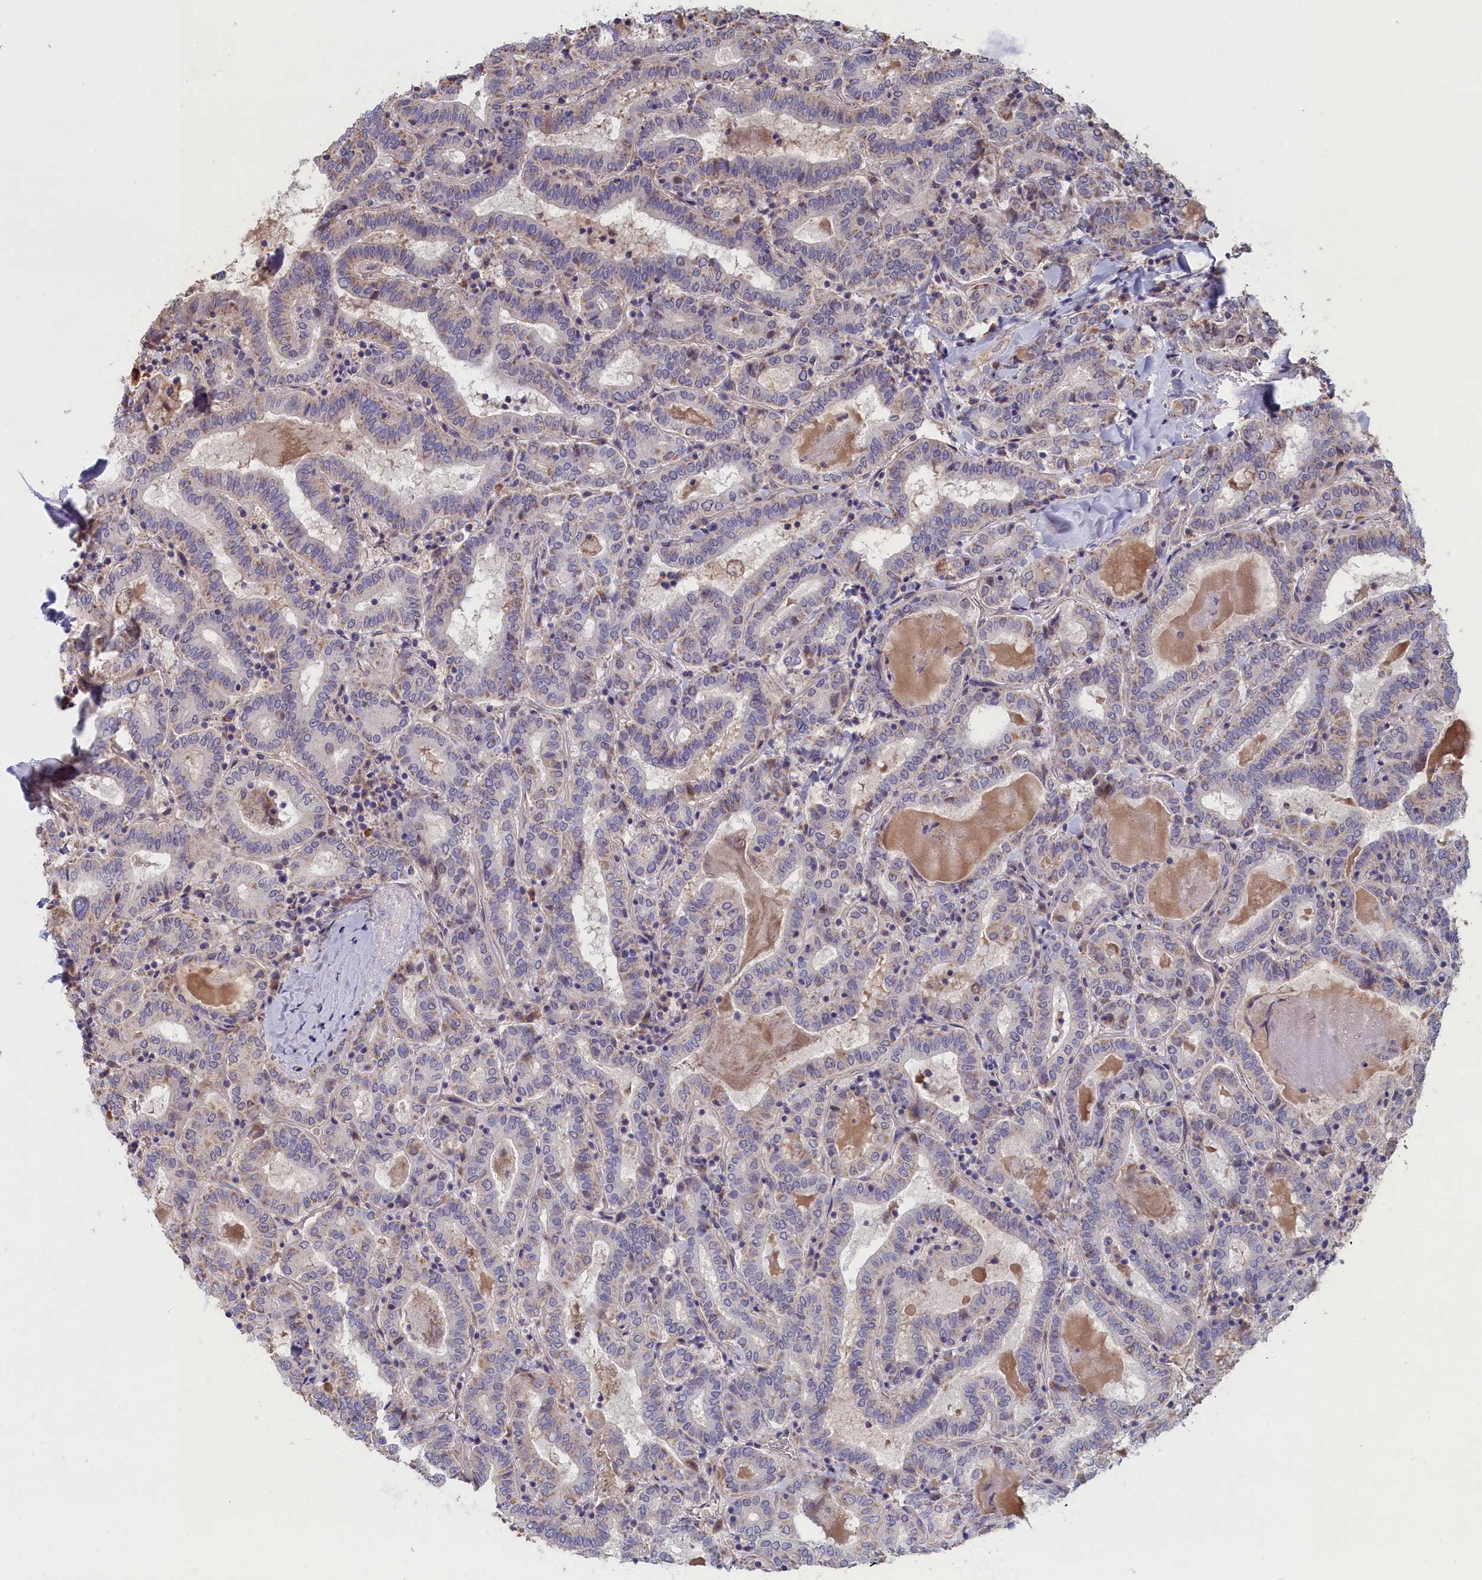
{"staining": {"intensity": "weak", "quantity": "<25%", "location": "cytoplasmic/membranous"}, "tissue": "thyroid cancer", "cell_type": "Tumor cells", "image_type": "cancer", "snomed": [{"axis": "morphology", "description": "Papillary adenocarcinoma, NOS"}, {"axis": "topography", "description": "Thyroid gland"}], "caption": "This is an IHC micrograph of thyroid cancer. There is no staining in tumor cells.", "gene": "ZNF816", "patient": {"sex": "female", "age": 72}}